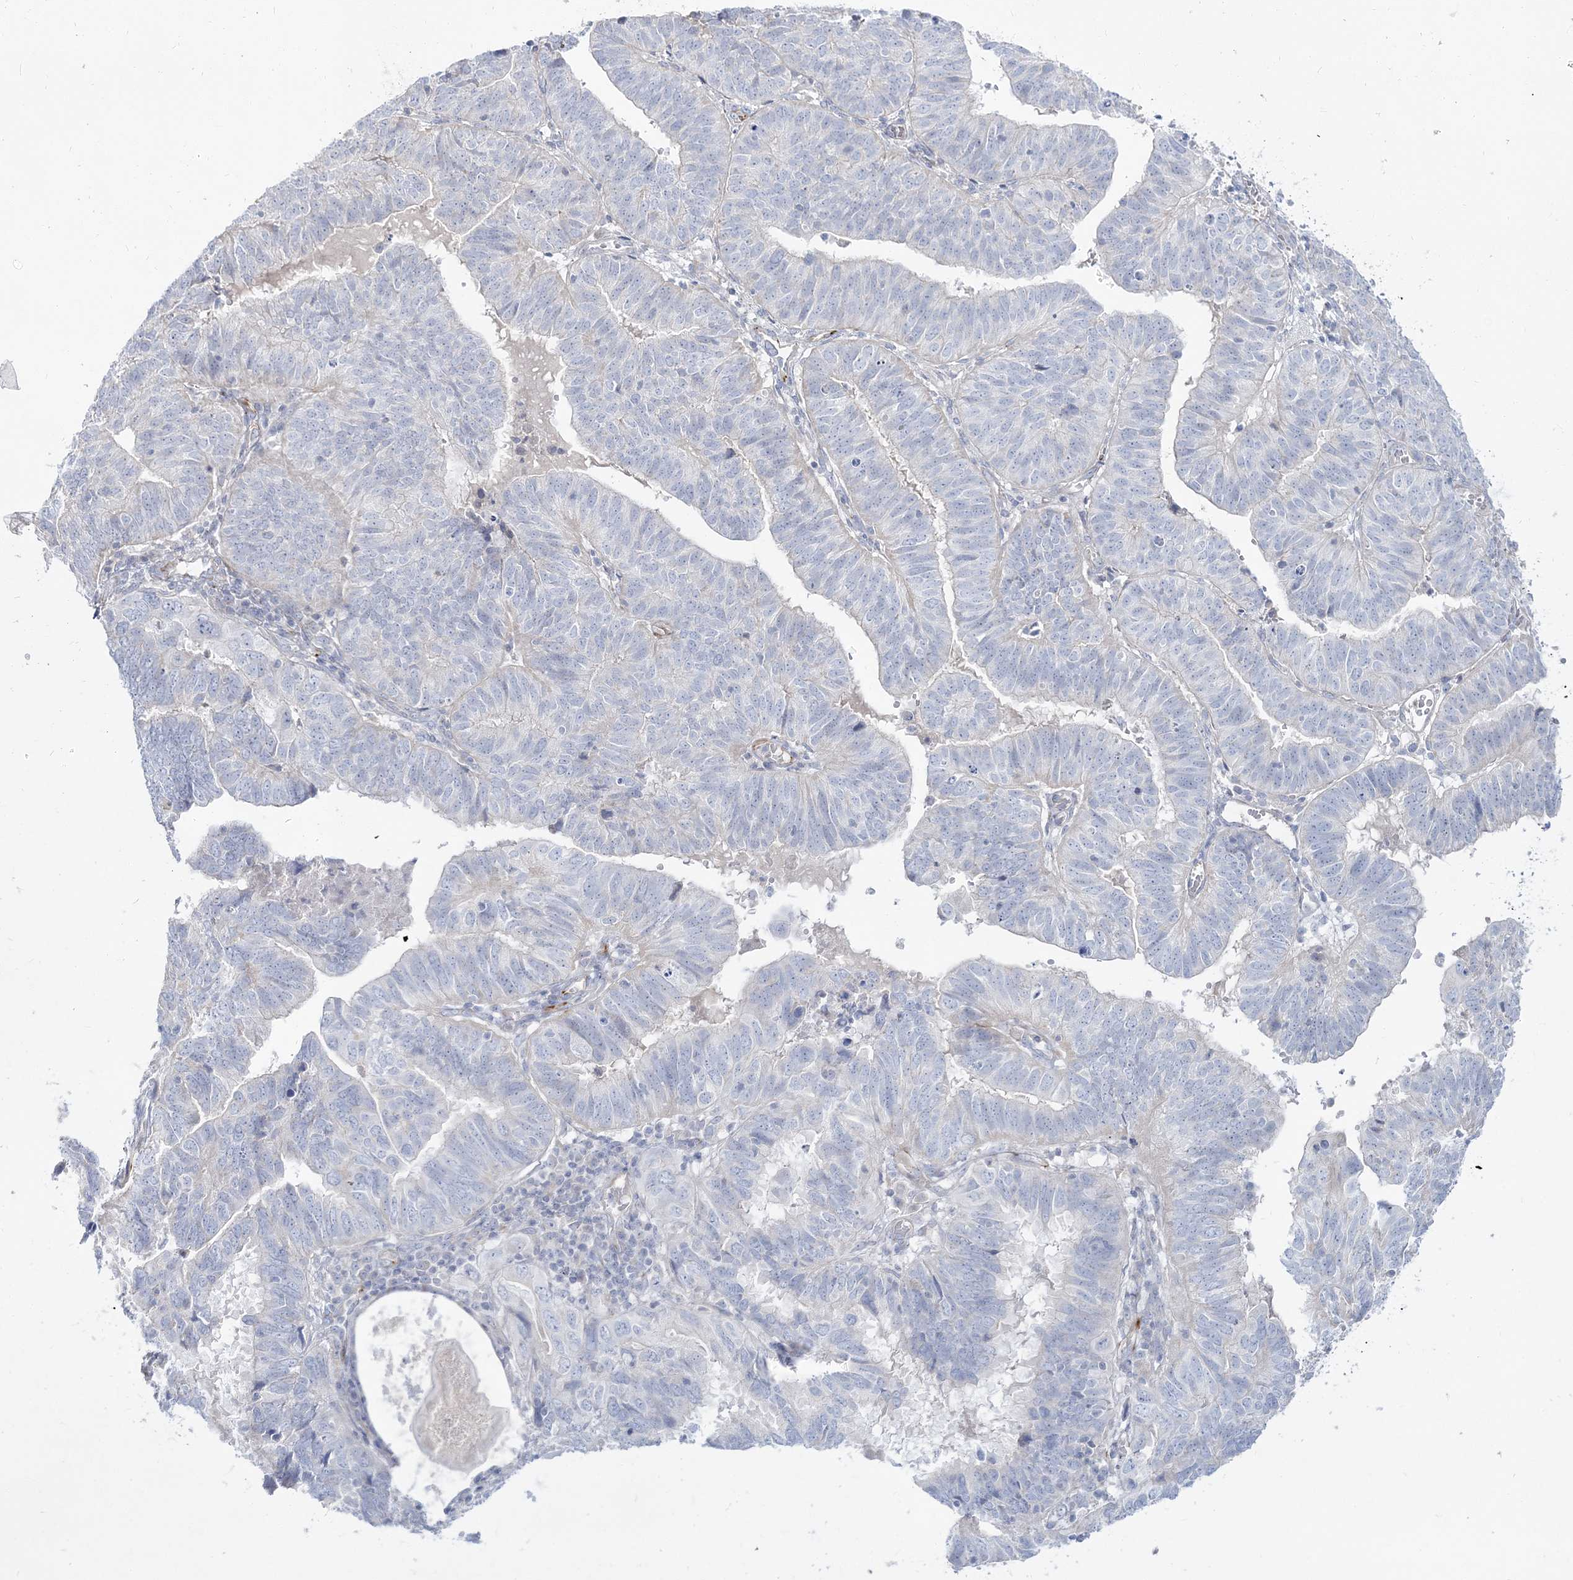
{"staining": {"intensity": "negative", "quantity": "none", "location": "none"}, "tissue": "endometrial cancer", "cell_type": "Tumor cells", "image_type": "cancer", "snomed": [{"axis": "morphology", "description": "Adenocarcinoma, NOS"}, {"axis": "topography", "description": "Uterus"}], "caption": "Photomicrograph shows no significant protein staining in tumor cells of endometrial cancer (adenocarcinoma).", "gene": "GPAT2", "patient": {"sex": "female", "age": 77}}